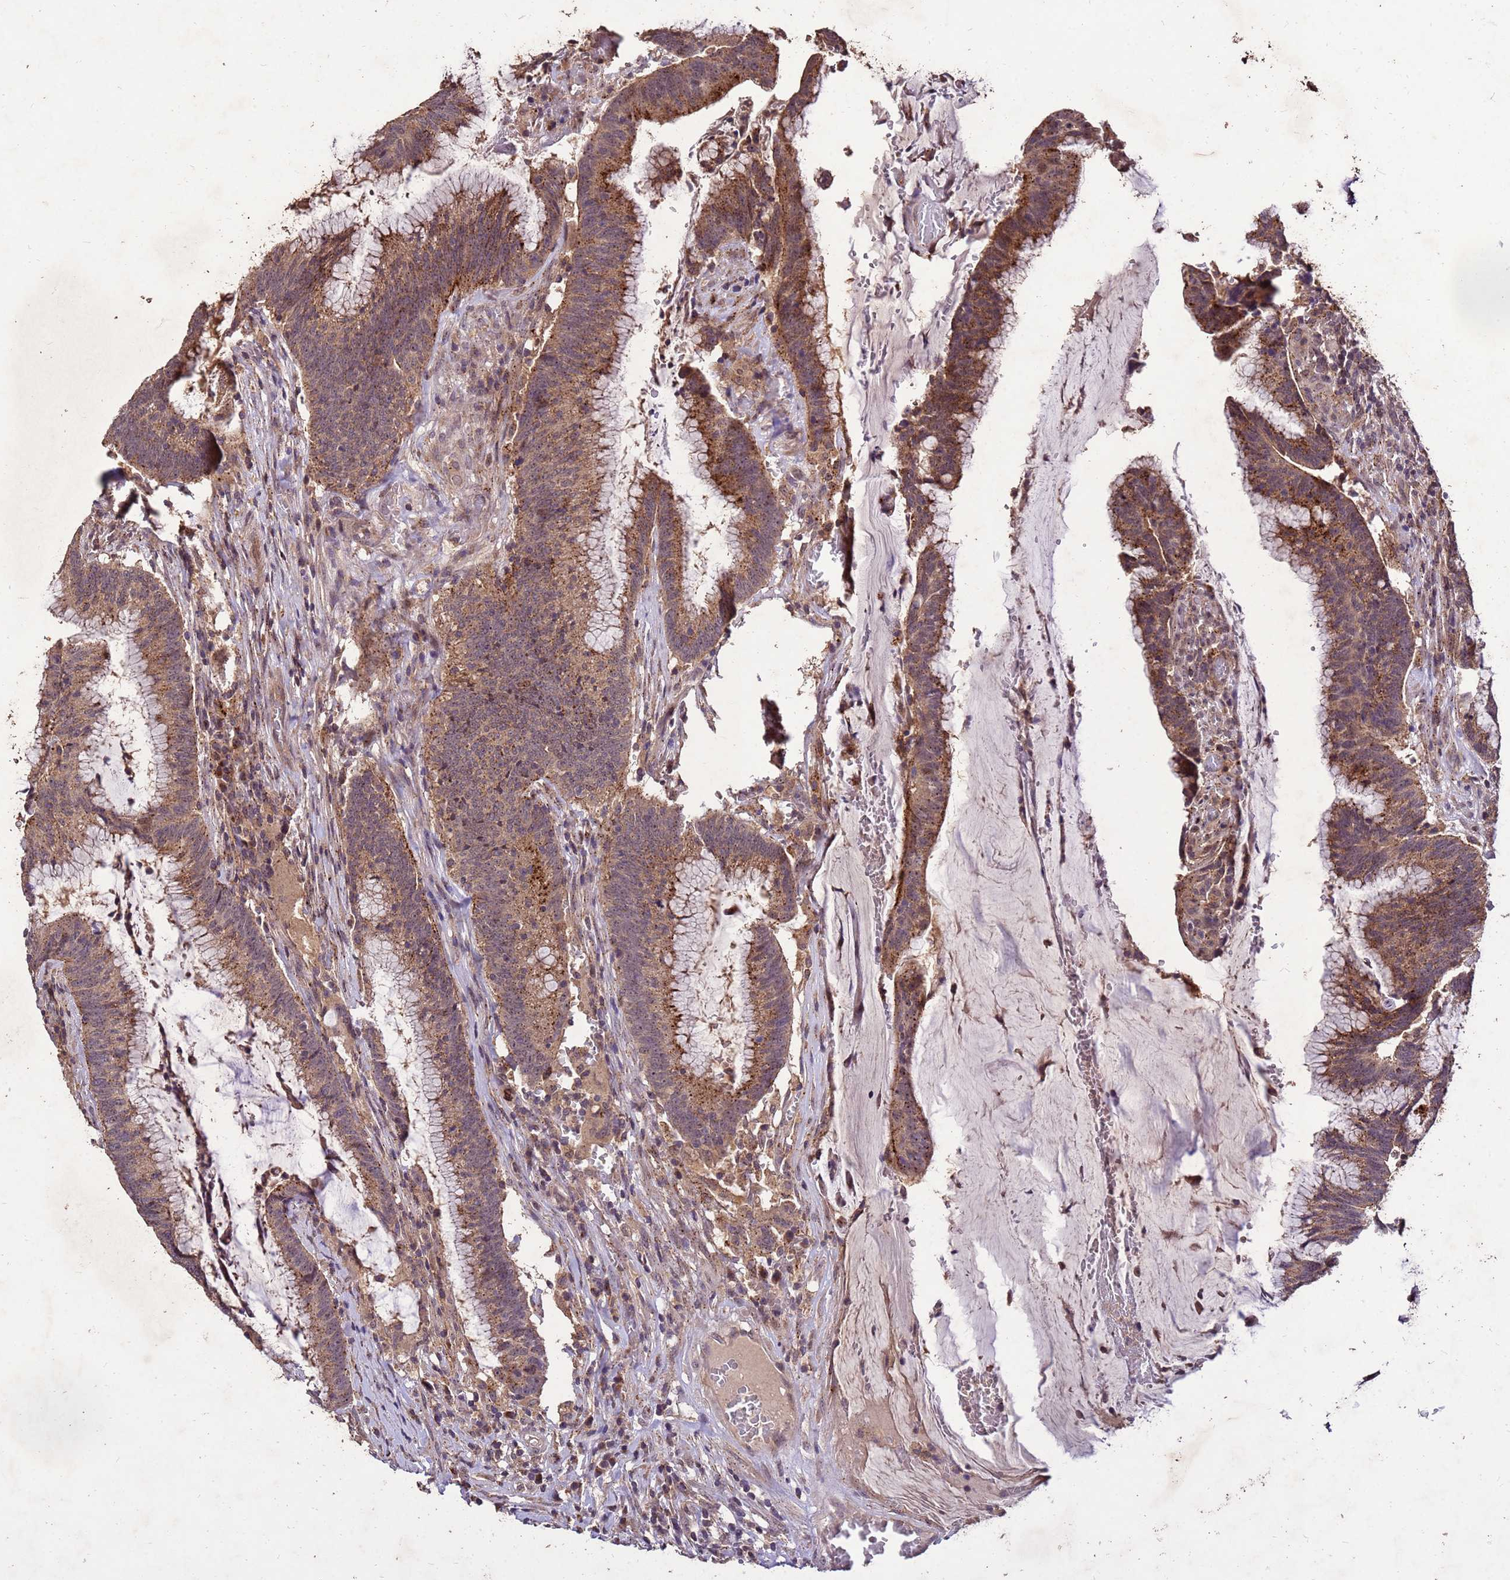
{"staining": {"intensity": "moderate", "quantity": ">75%", "location": "cytoplasmic/membranous"}, "tissue": "colorectal cancer", "cell_type": "Tumor cells", "image_type": "cancer", "snomed": [{"axis": "morphology", "description": "Adenocarcinoma, NOS"}, {"axis": "topography", "description": "Rectum"}], "caption": "IHC image of human colorectal cancer (adenocarcinoma) stained for a protein (brown), which demonstrates medium levels of moderate cytoplasmic/membranous staining in approximately >75% of tumor cells.", "gene": "TOR4A", "patient": {"sex": "female", "age": 77}}